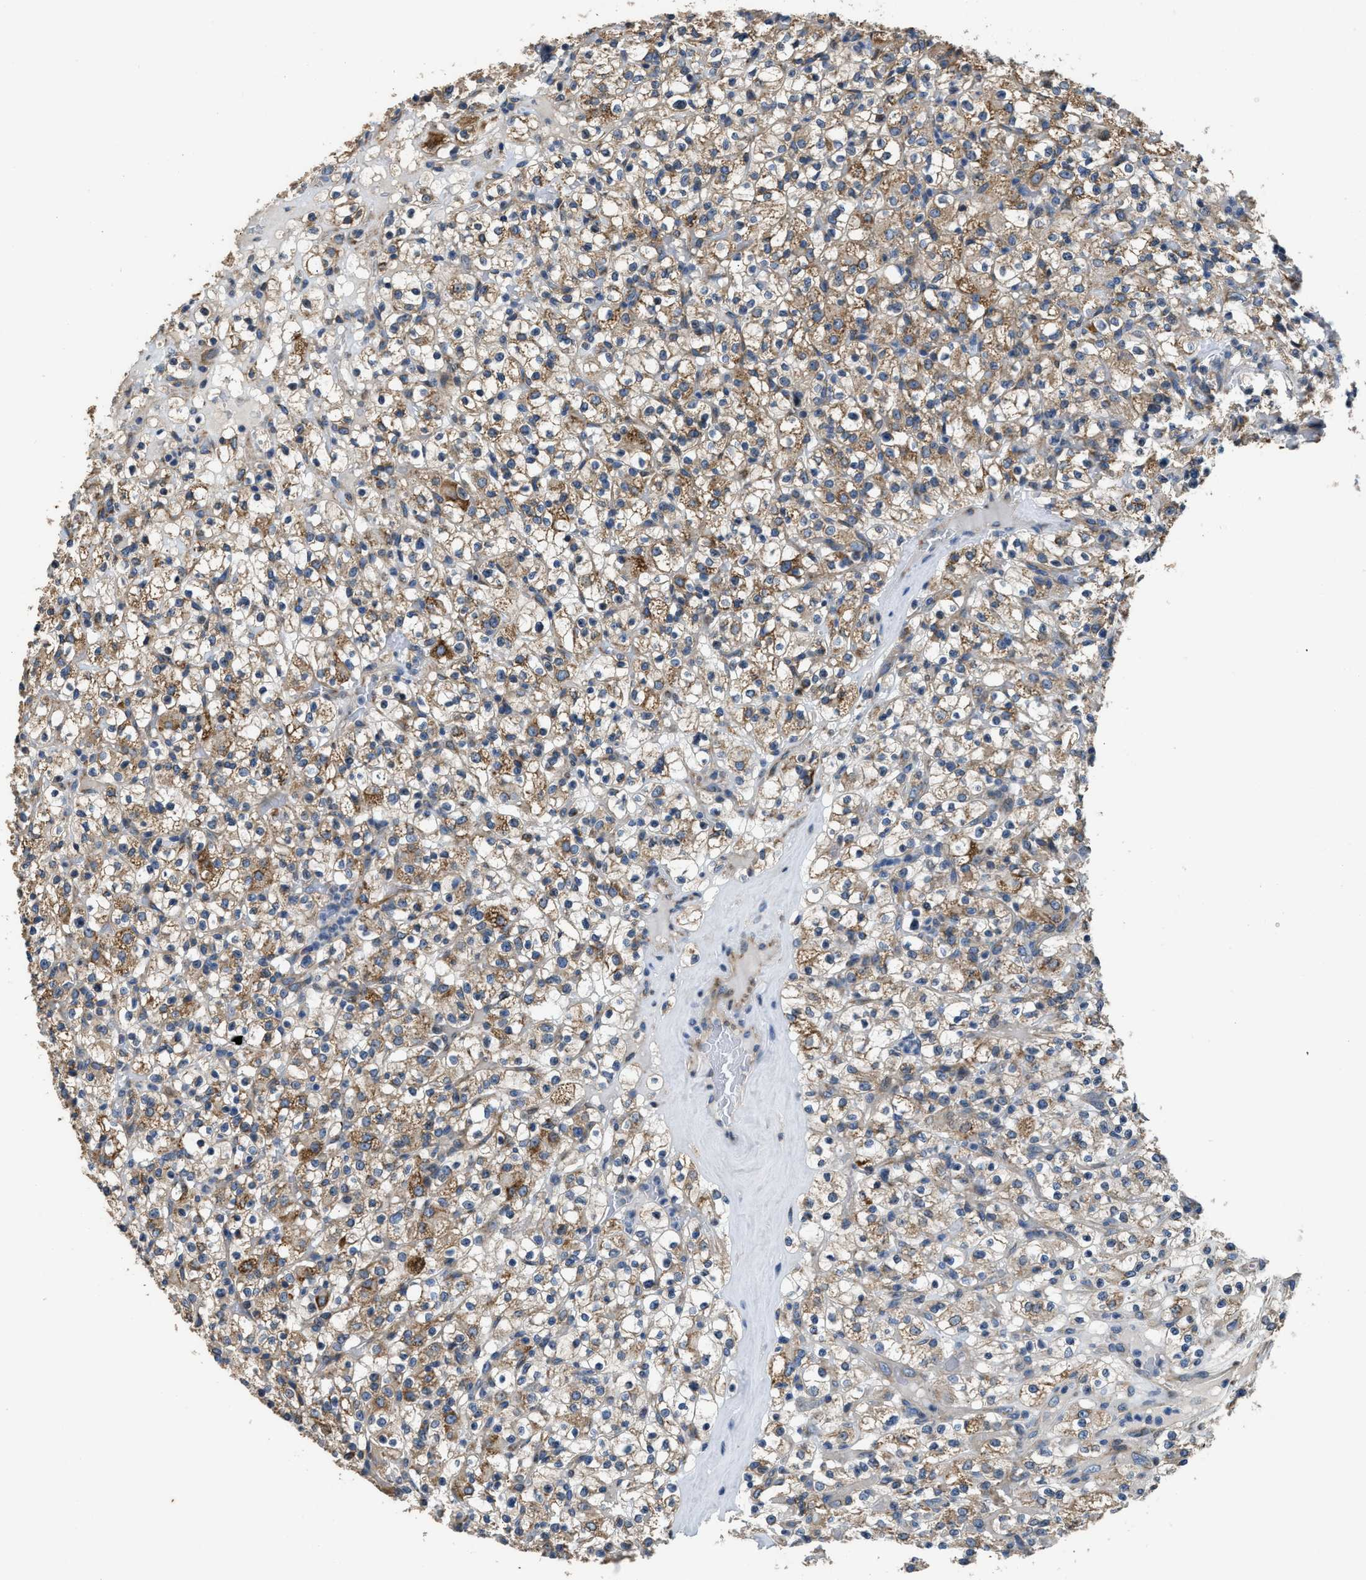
{"staining": {"intensity": "weak", "quantity": ">75%", "location": "cytoplasmic/membranous"}, "tissue": "renal cancer", "cell_type": "Tumor cells", "image_type": "cancer", "snomed": [{"axis": "morphology", "description": "Normal tissue, NOS"}, {"axis": "morphology", "description": "Adenocarcinoma, NOS"}, {"axis": "topography", "description": "Kidney"}], "caption": "Renal adenocarcinoma was stained to show a protein in brown. There is low levels of weak cytoplasmic/membranous positivity in approximately >75% of tumor cells. (IHC, brightfield microscopy, high magnification).", "gene": "TMEM150A", "patient": {"sex": "female", "age": 72}}